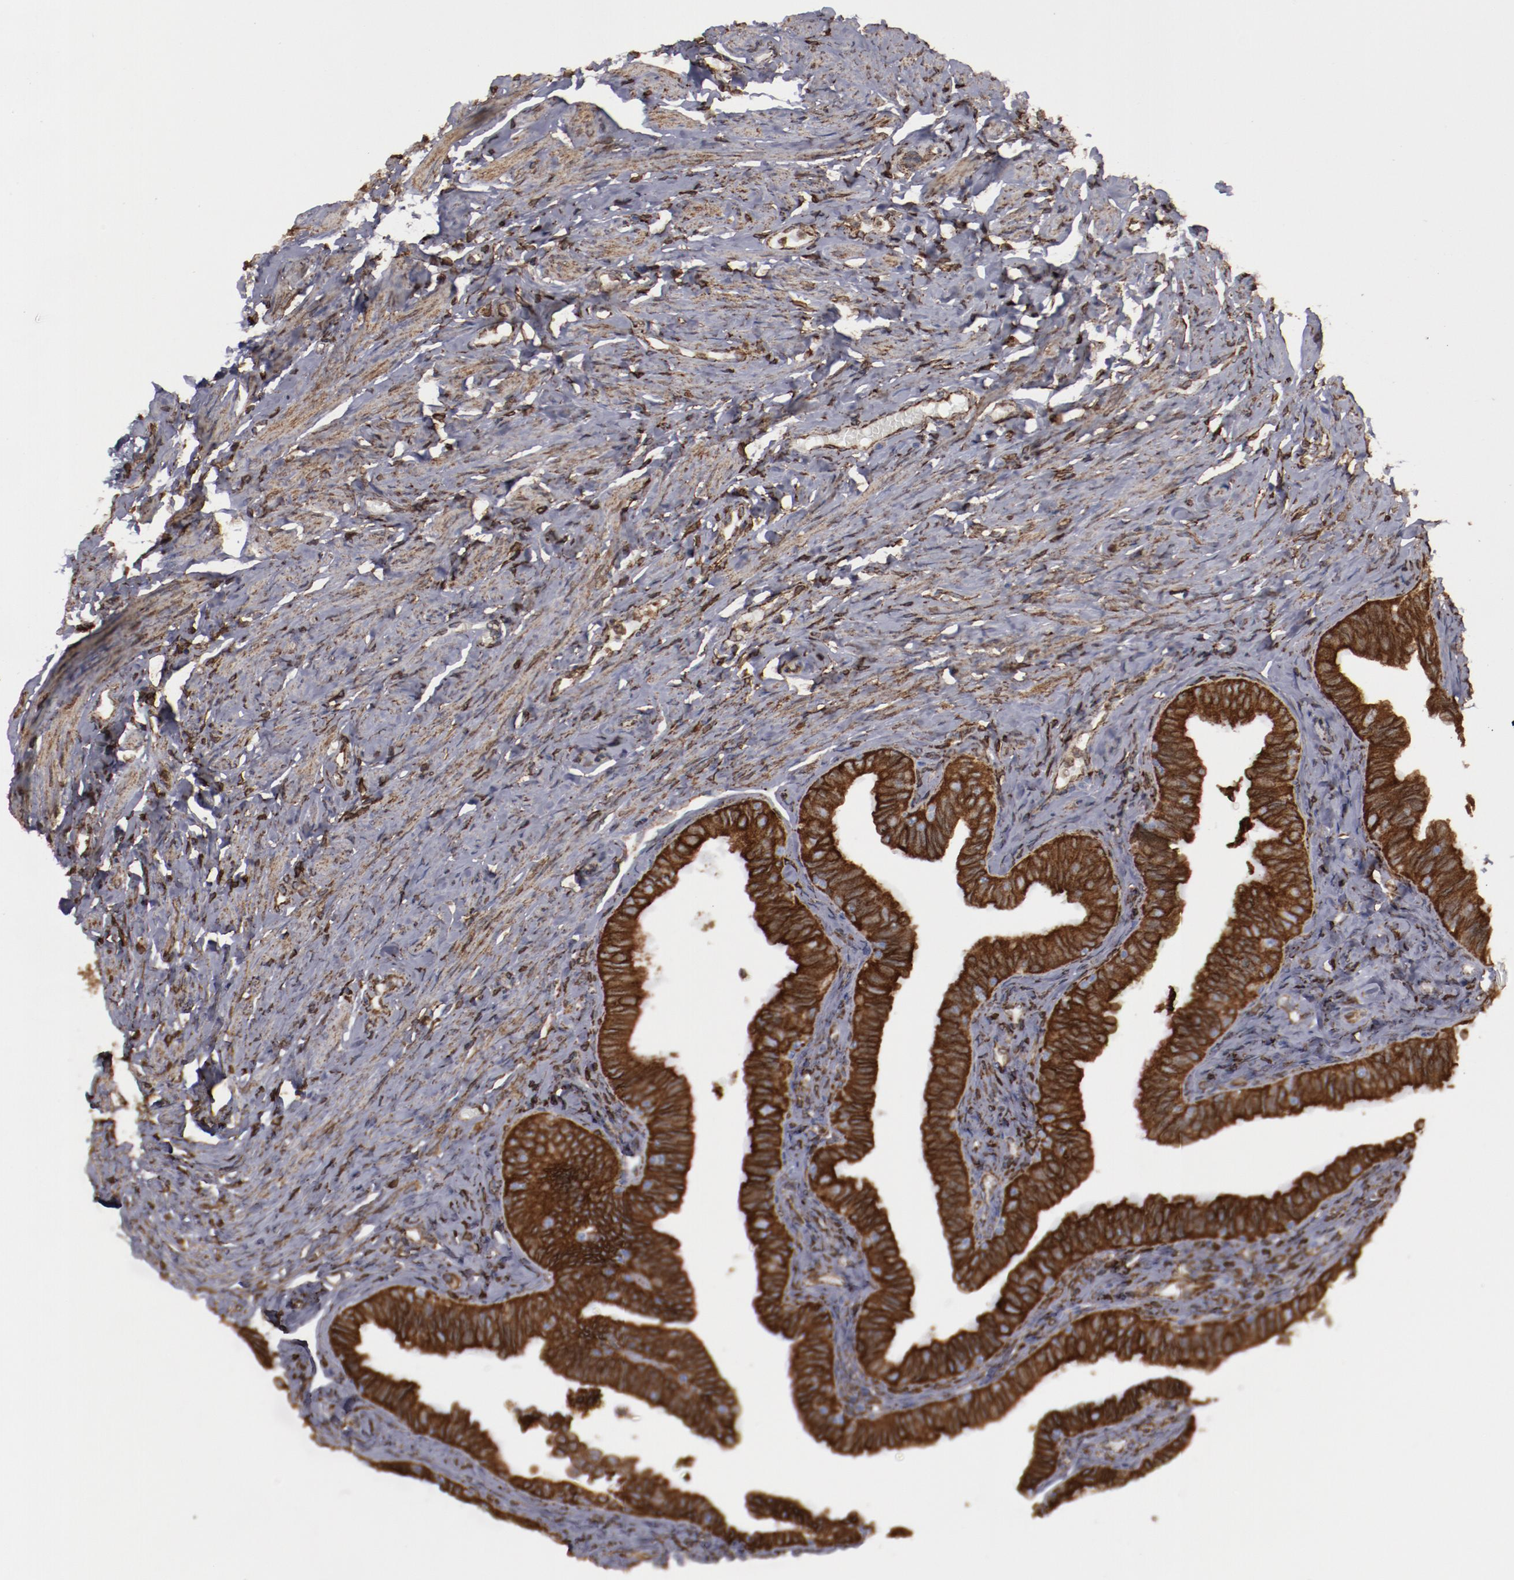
{"staining": {"intensity": "strong", "quantity": ">75%", "location": "cytoplasmic/membranous"}, "tissue": "fallopian tube", "cell_type": "Glandular cells", "image_type": "normal", "snomed": [{"axis": "morphology", "description": "Normal tissue, NOS"}, {"axis": "topography", "description": "Fallopian tube"}, {"axis": "topography", "description": "Ovary"}], "caption": "Immunohistochemistry (IHC) image of normal fallopian tube stained for a protein (brown), which reveals high levels of strong cytoplasmic/membranous staining in about >75% of glandular cells.", "gene": "ERLIN2", "patient": {"sex": "female", "age": 69}}